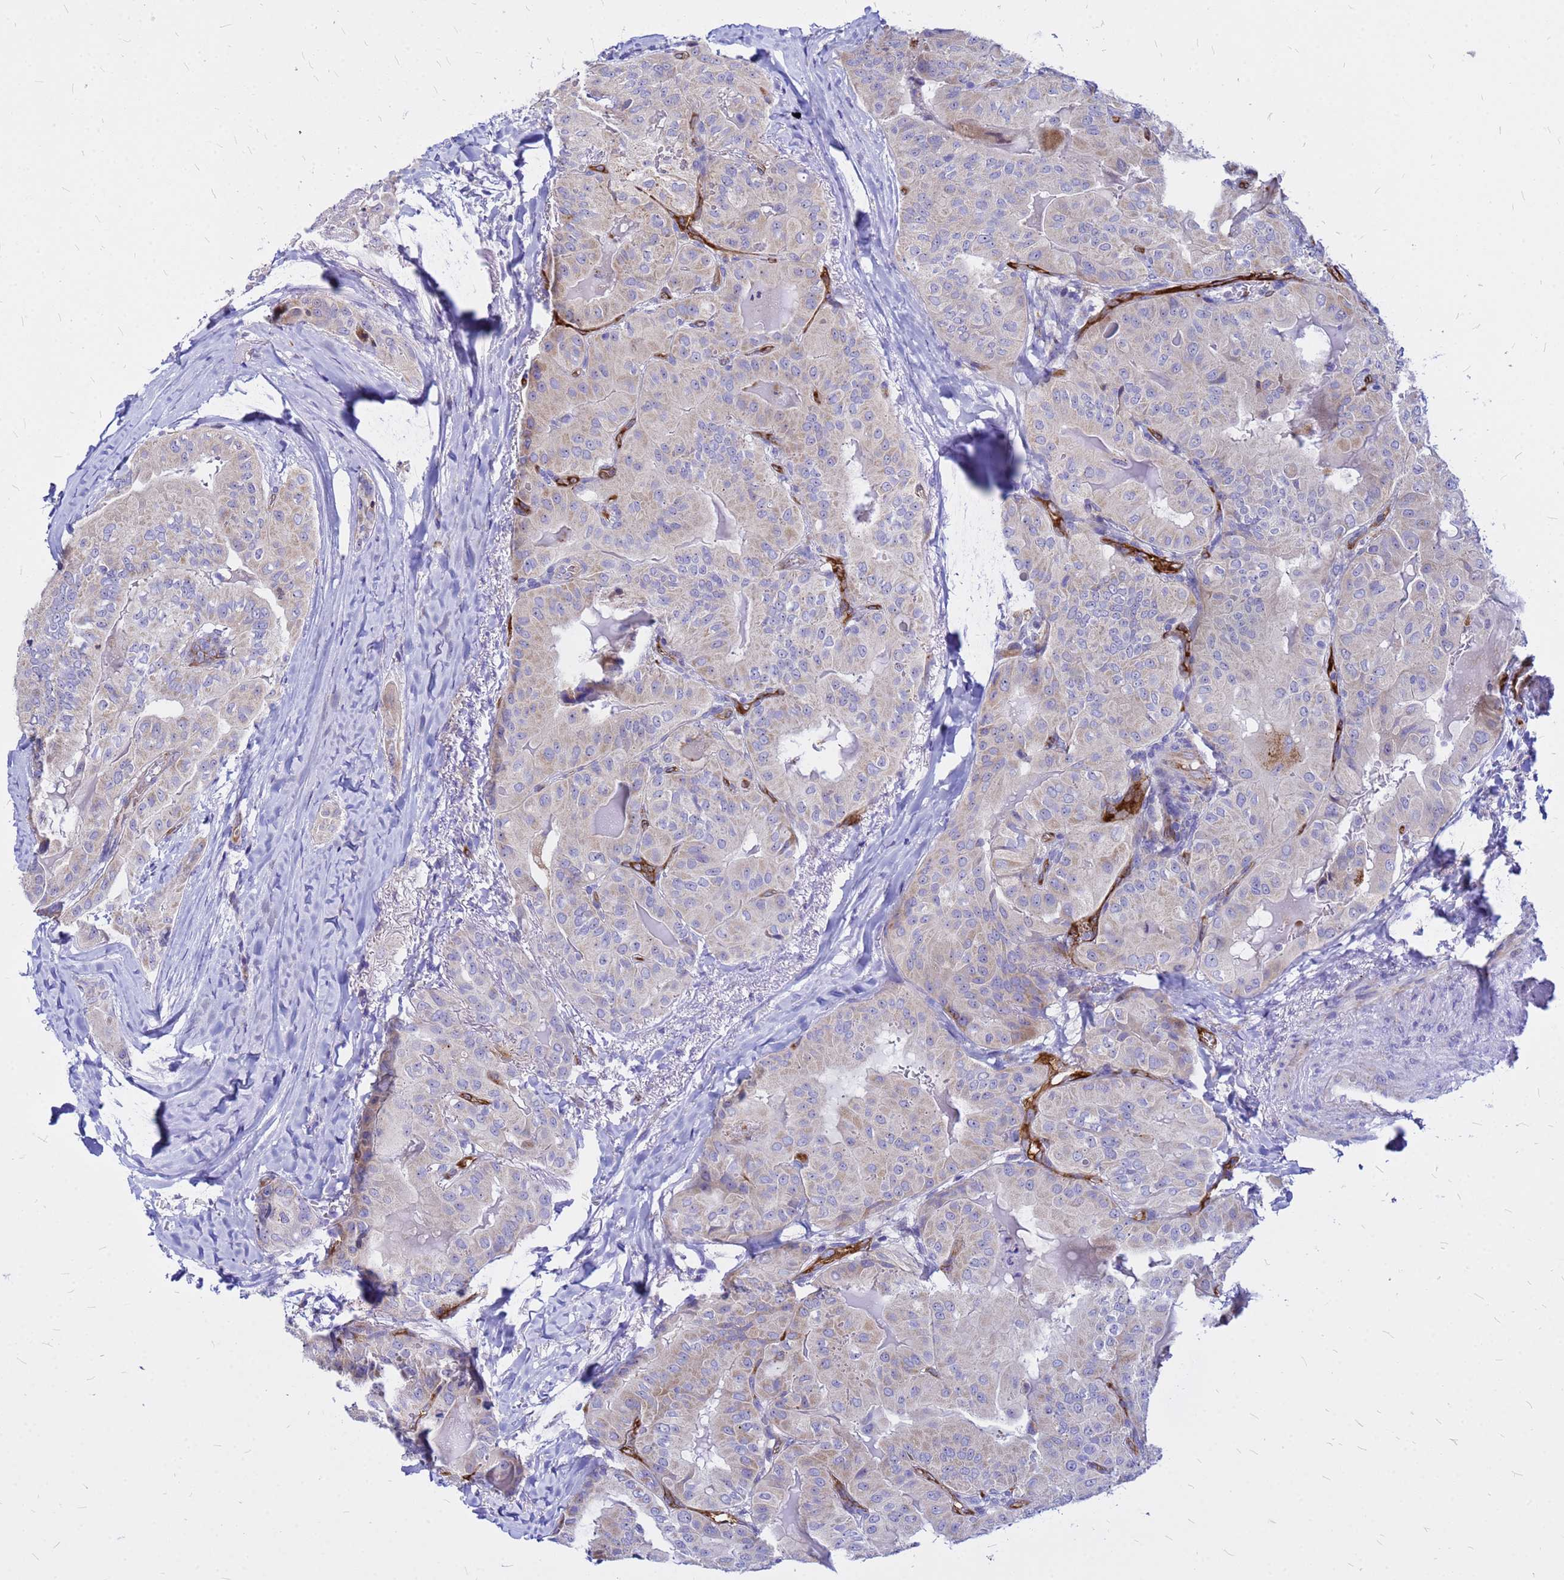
{"staining": {"intensity": "weak", "quantity": "<25%", "location": "cytoplasmic/membranous"}, "tissue": "thyroid cancer", "cell_type": "Tumor cells", "image_type": "cancer", "snomed": [{"axis": "morphology", "description": "Papillary adenocarcinoma, NOS"}, {"axis": "topography", "description": "Thyroid gland"}], "caption": "Immunohistochemistry of human thyroid papillary adenocarcinoma displays no staining in tumor cells.", "gene": "NOSTRIN", "patient": {"sex": "female", "age": 68}}